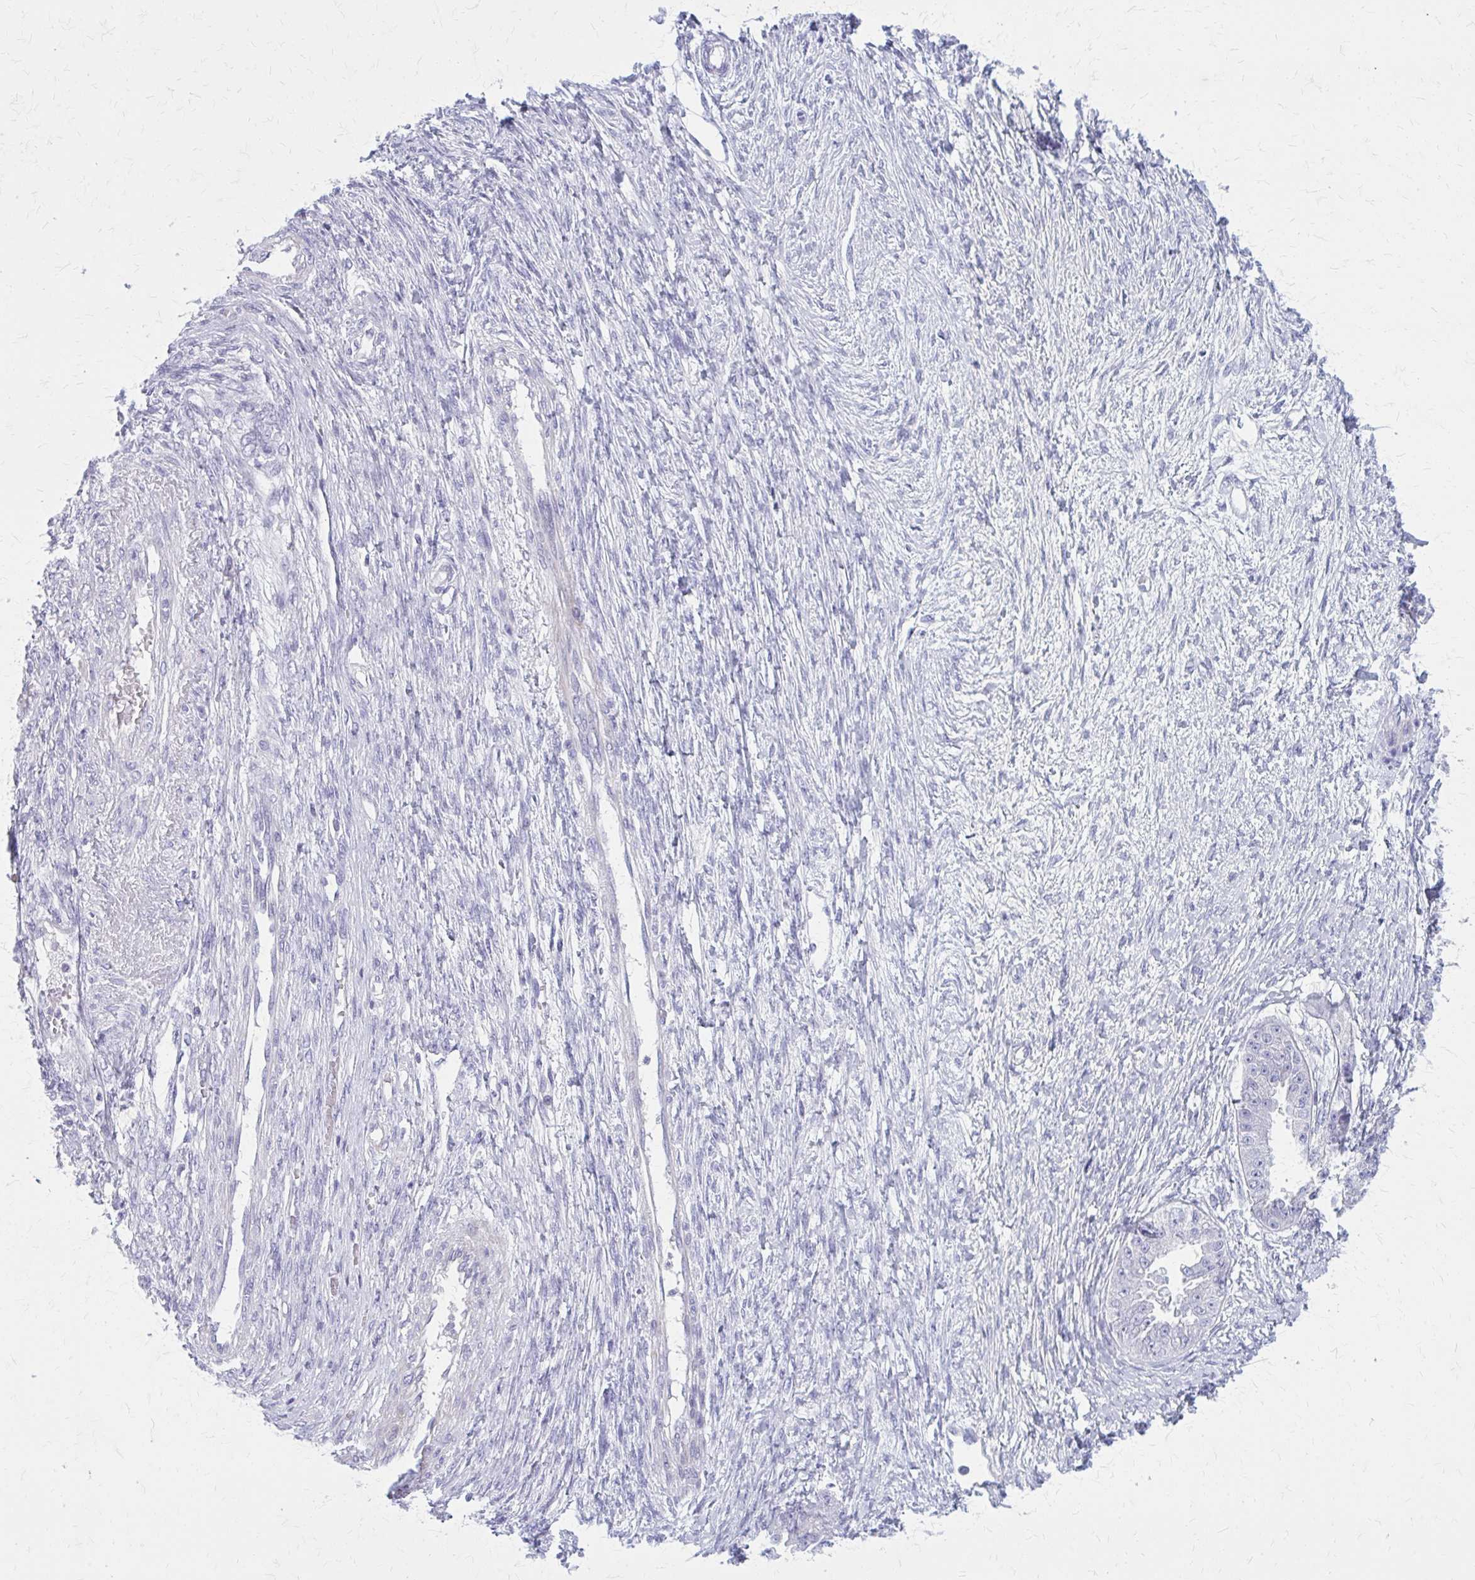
{"staining": {"intensity": "negative", "quantity": "none", "location": "none"}, "tissue": "ovarian cancer", "cell_type": "Tumor cells", "image_type": "cancer", "snomed": [{"axis": "morphology", "description": "Cystadenocarcinoma, serous, NOS"}, {"axis": "topography", "description": "Ovary"}], "caption": "High magnification brightfield microscopy of ovarian serous cystadenocarcinoma stained with DAB (brown) and counterstained with hematoxylin (blue): tumor cells show no significant positivity.", "gene": "PITPNM1", "patient": {"sex": "female", "age": 58}}